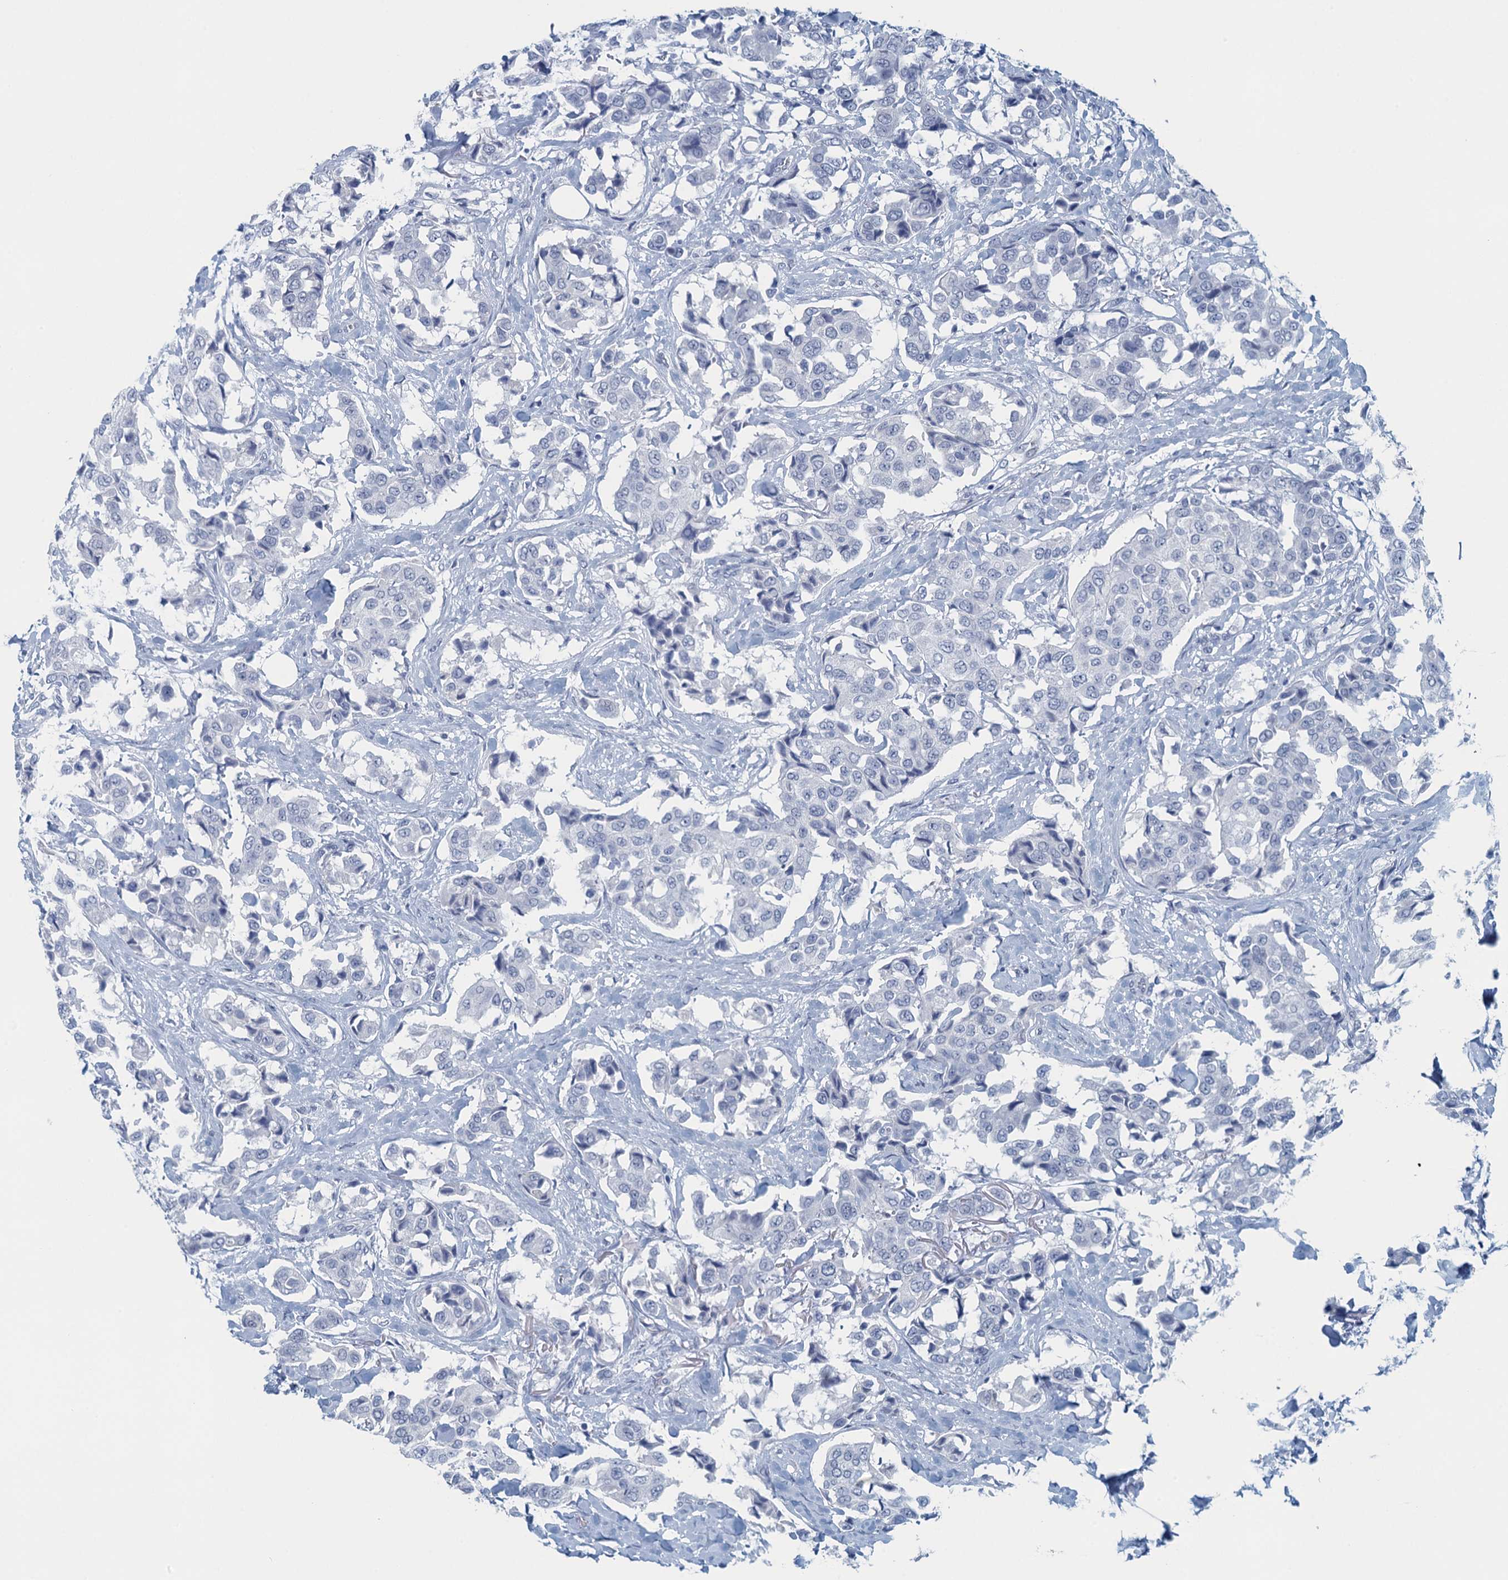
{"staining": {"intensity": "negative", "quantity": "none", "location": "none"}, "tissue": "breast cancer", "cell_type": "Tumor cells", "image_type": "cancer", "snomed": [{"axis": "morphology", "description": "Duct carcinoma"}, {"axis": "topography", "description": "Breast"}], "caption": "Immunohistochemistry micrograph of neoplastic tissue: human breast invasive ductal carcinoma stained with DAB reveals no significant protein positivity in tumor cells.", "gene": "TTLL9", "patient": {"sex": "female", "age": 80}}